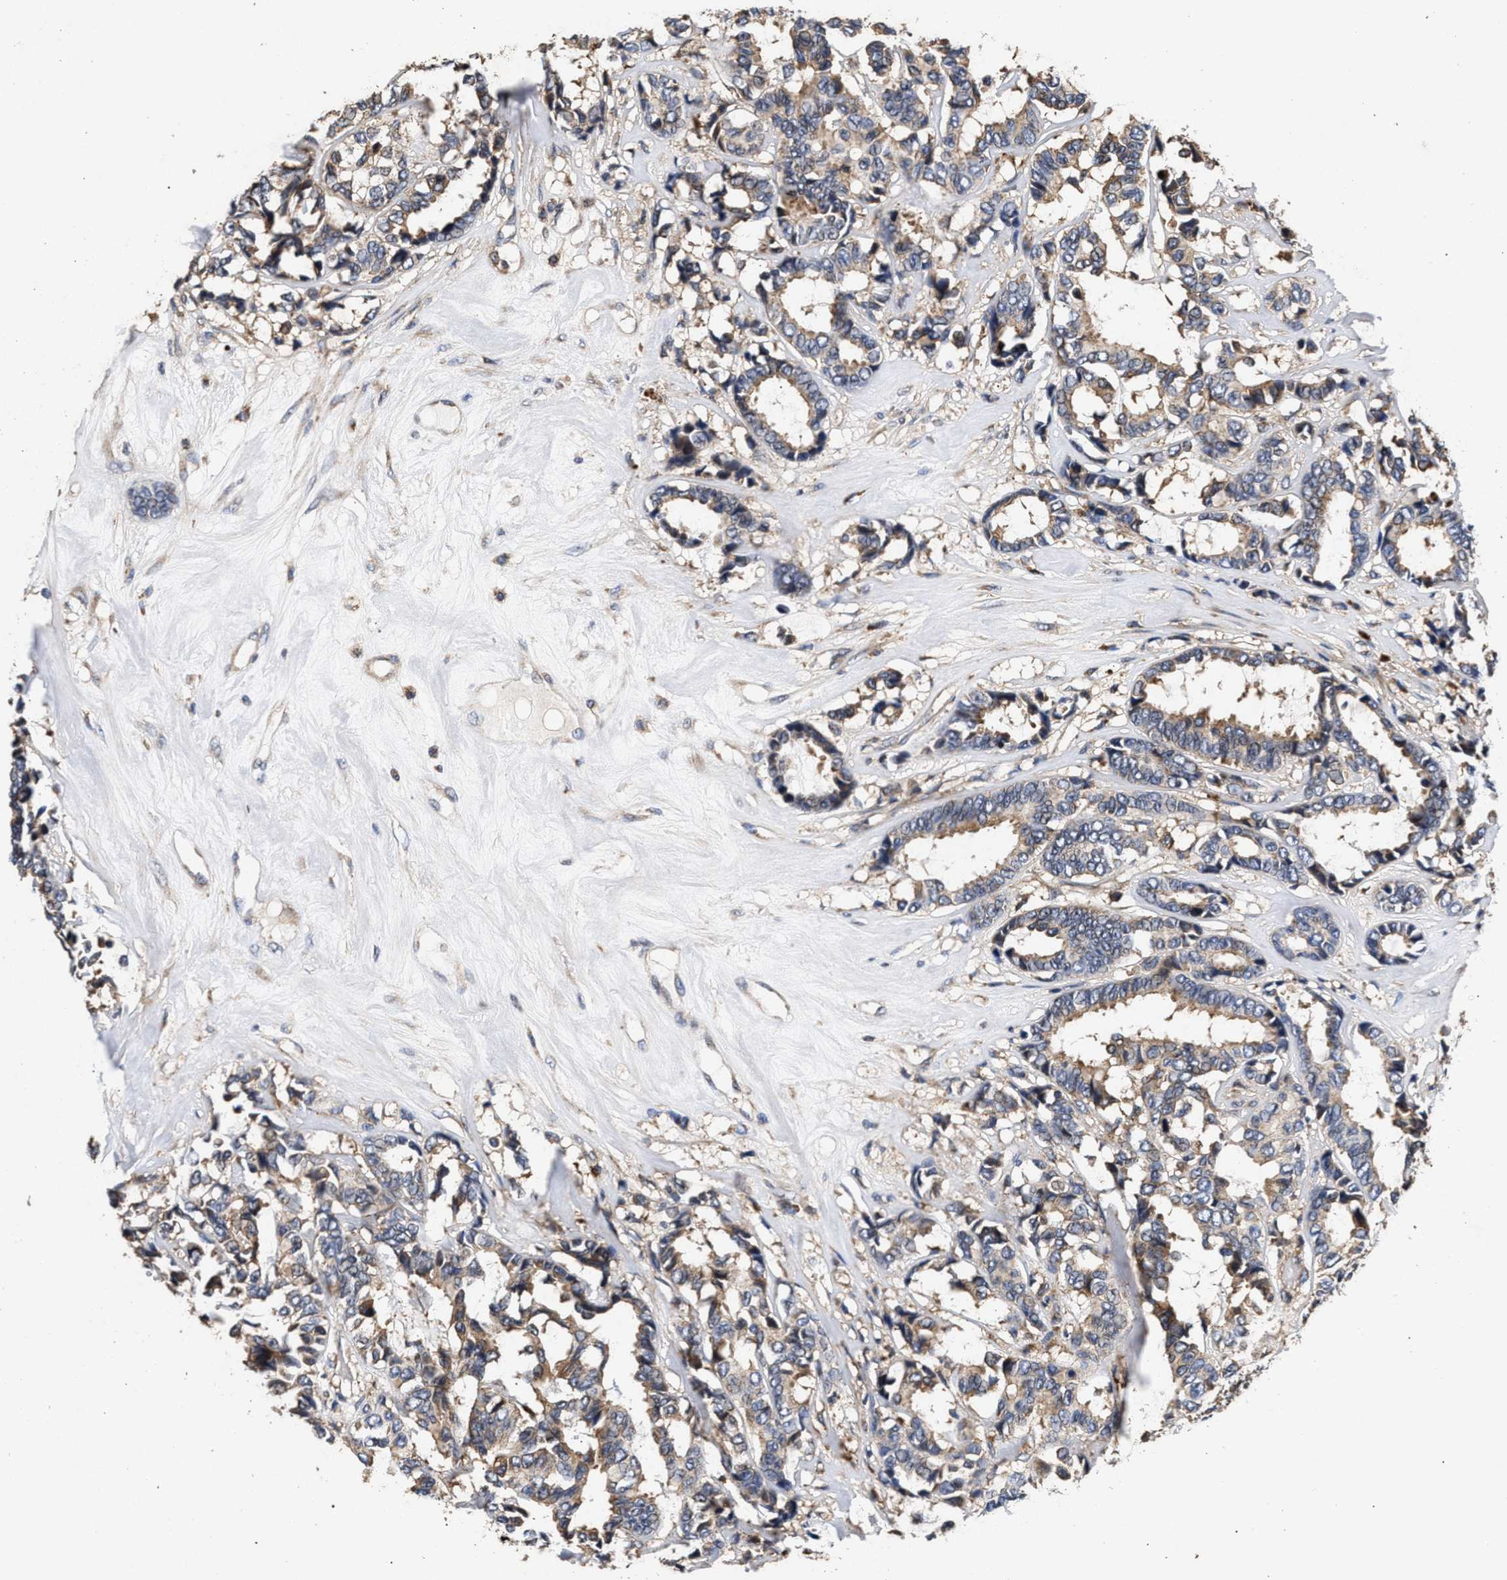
{"staining": {"intensity": "weak", "quantity": ">75%", "location": "cytoplasmic/membranous"}, "tissue": "breast cancer", "cell_type": "Tumor cells", "image_type": "cancer", "snomed": [{"axis": "morphology", "description": "Duct carcinoma"}, {"axis": "topography", "description": "Breast"}], "caption": "Weak cytoplasmic/membranous expression for a protein is seen in about >75% of tumor cells of breast cancer (intraductal carcinoma) using immunohistochemistry (IHC).", "gene": "NFKB2", "patient": {"sex": "female", "age": 87}}